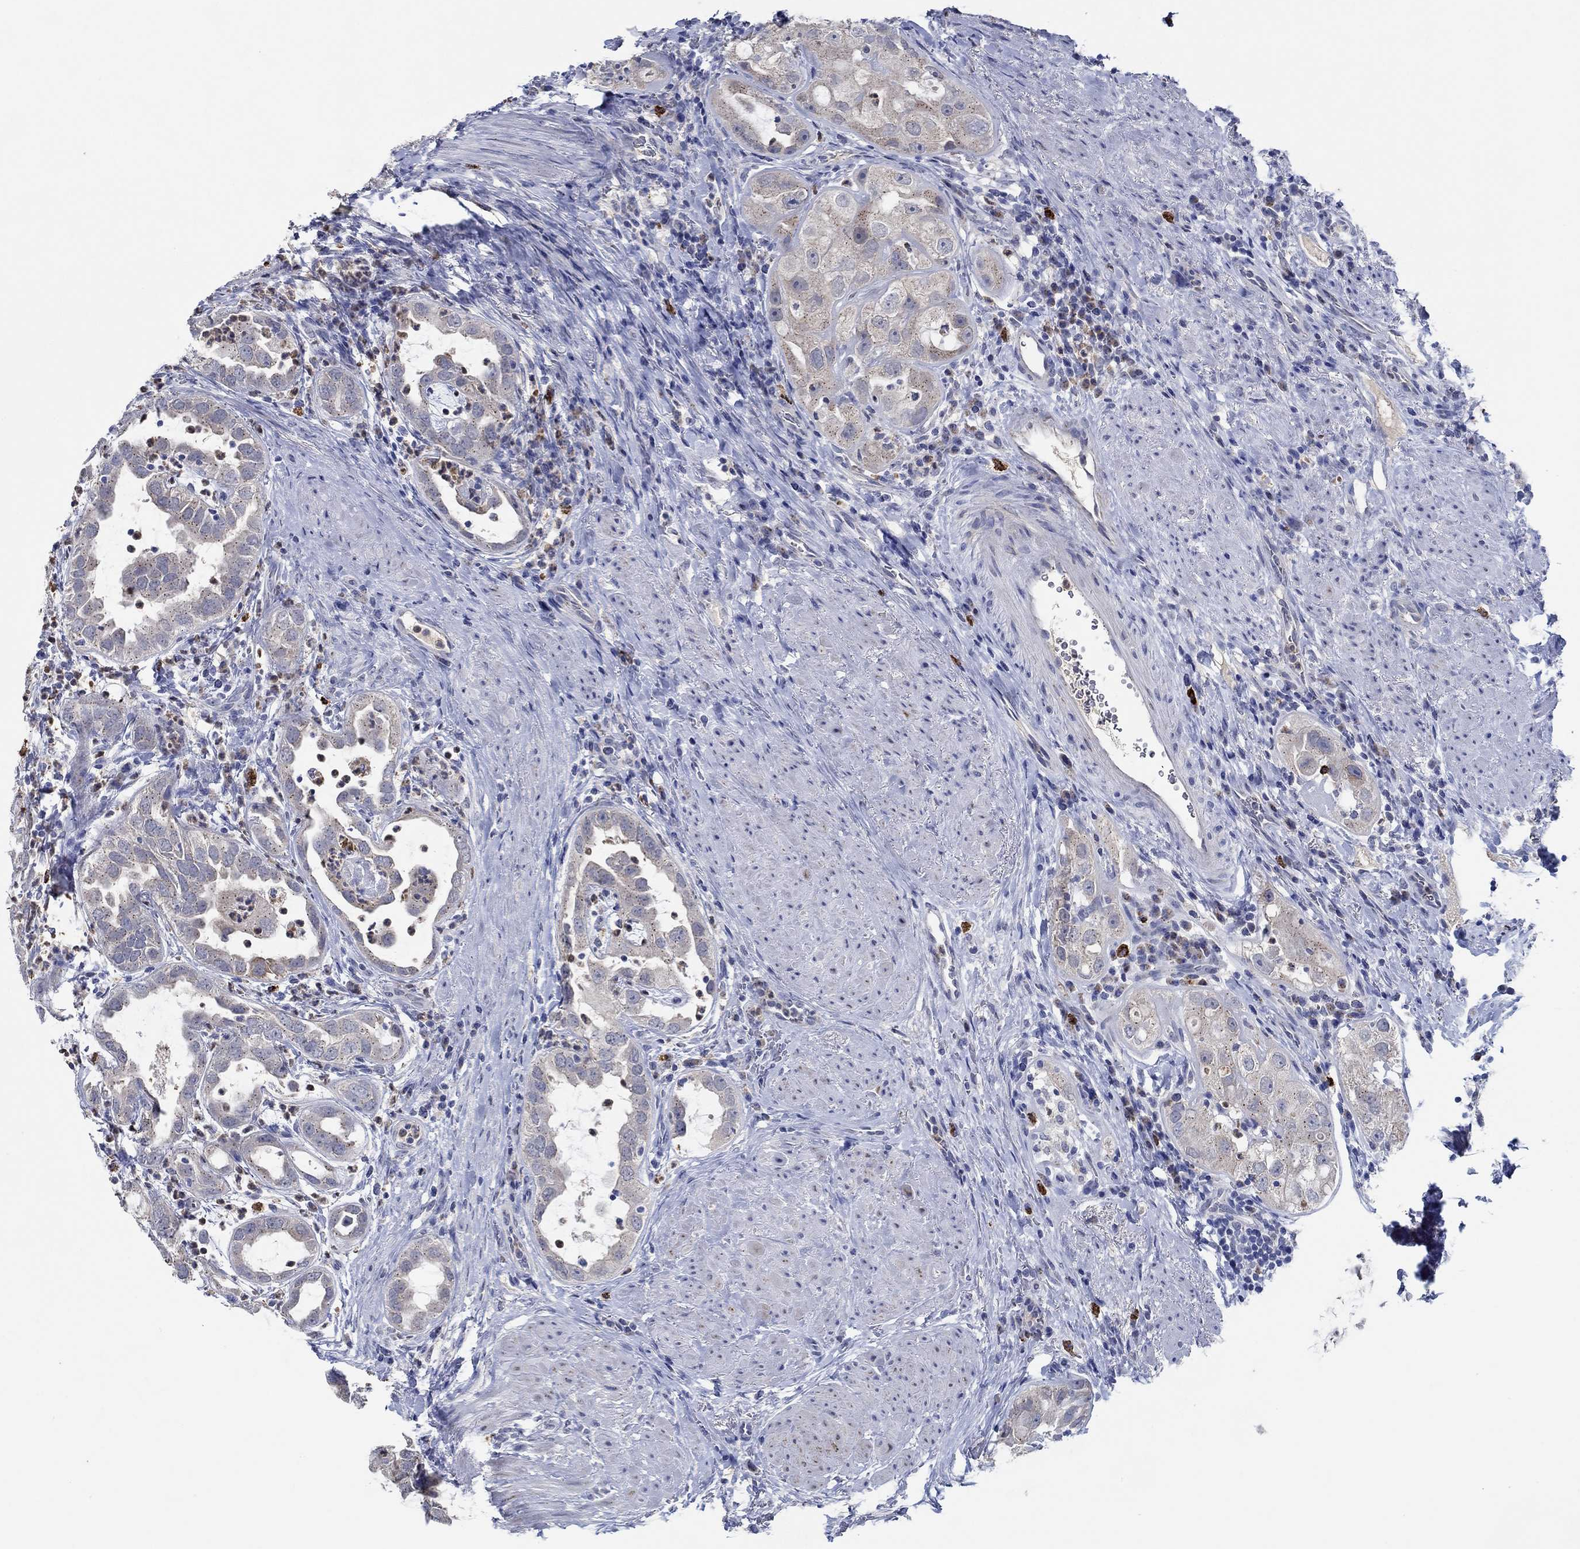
{"staining": {"intensity": "negative", "quantity": "none", "location": "none"}, "tissue": "urothelial cancer", "cell_type": "Tumor cells", "image_type": "cancer", "snomed": [{"axis": "morphology", "description": "Urothelial carcinoma, High grade"}, {"axis": "topography", "description": "Urinary bladder"}], "caption": "This is an immunohistochemistry (IHC) image of human high-grade urothelial carcinoma. There is no expression in tumor cells.", "gene": "CPM", "patient": {"sex": "female", "age": 41}}